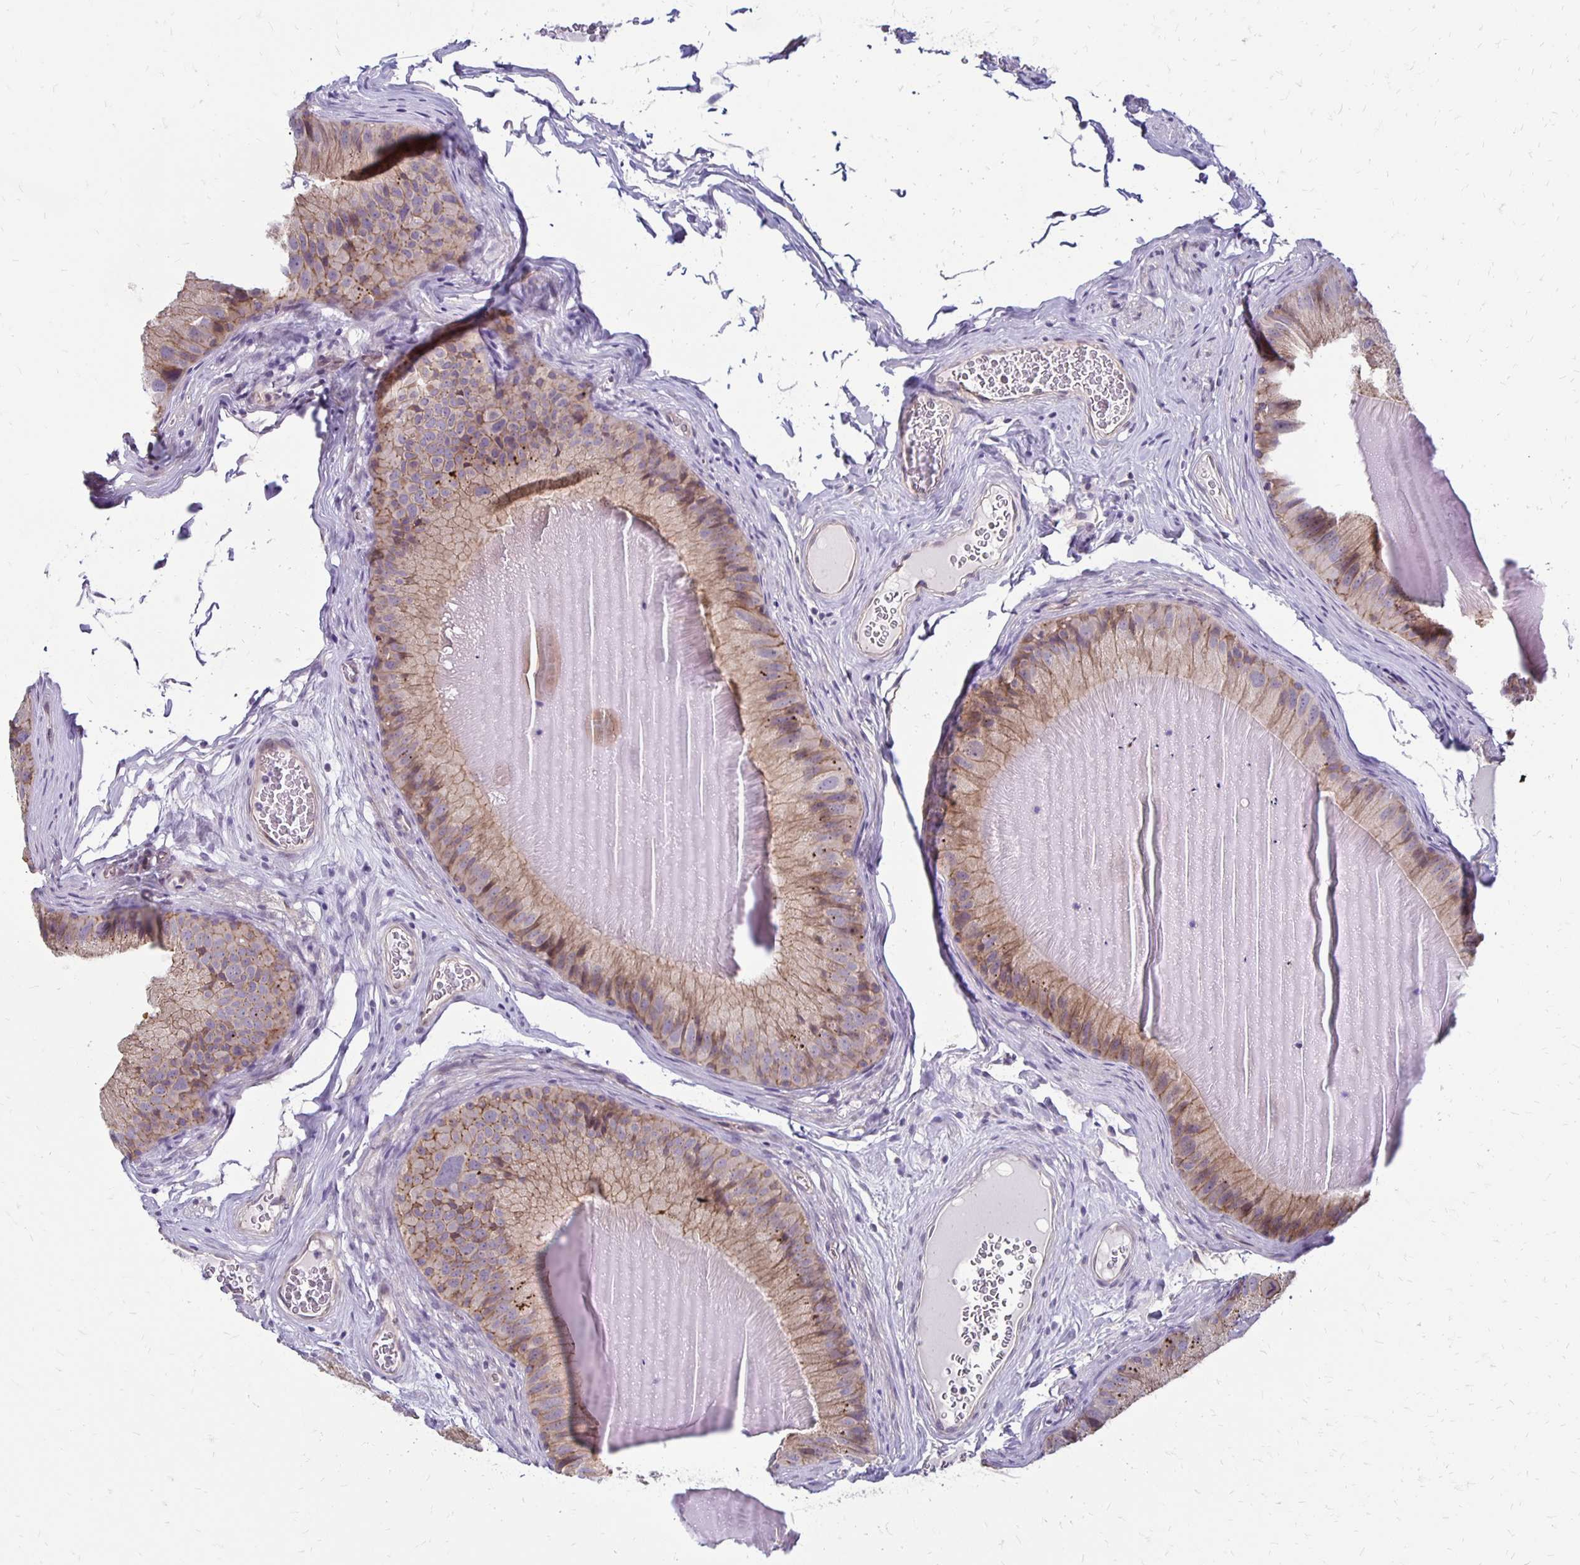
{"staining": {"intensity": "moderate", "quantity": ">75%", "location": "cytoplasmic/membranous"}, "tissue": "epididymis", "cell_type": "Glandular cells", "image_type": "normal", "snomed": [{"axis": "morphology", "description": "Normal tissue, NOS"}, {"axis": "topography", "description": "Epididymis, spermatic cord, NOS"}], "caption": "Protein staining reveals moderate cytoplasmic/membranous positivity in approximately >75% of glandular cells in normal epididymis. The protein of interest is stained brown, and the nuclei are stained in blue (DAB (3,3'-diaminobenzidine) IHC with brightfield microscopy, high magnification).", "gene": "KATNBL1", "patient": {"sex": "male", "age": 39}}